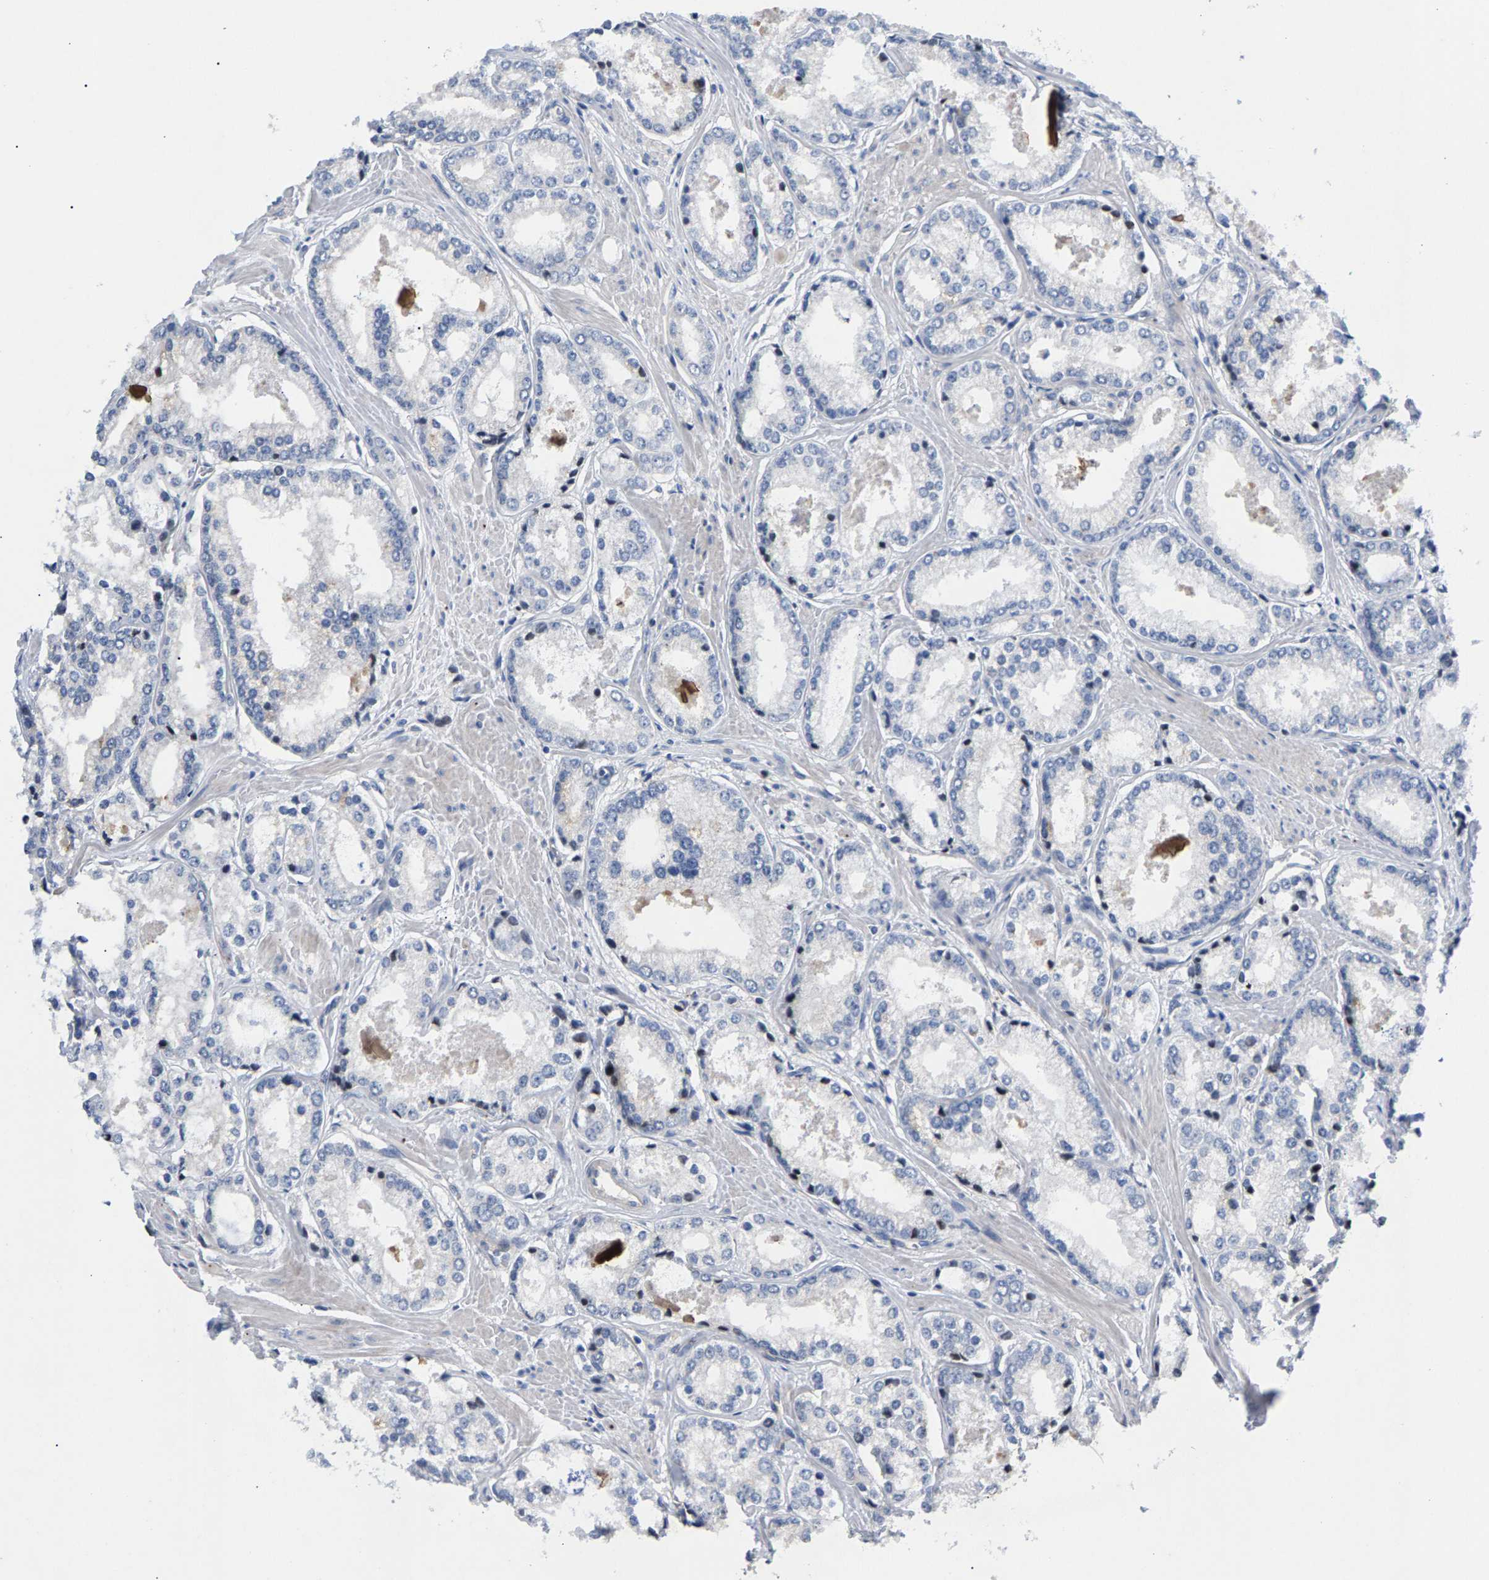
{"staining": {"intensity": "negative", "quantity": "none", "location": "none"}, "tissue": "prostate cancer", "cell_type": "Tumor cells", "image_type": "cancer", "snomed": [{"axis": "morphology", "description": "Adenocarcinoma, Low grade"}, {"axis": "topography", "description": "Prostate"}], "caption": "Tumor cells show no significant protein positivity in prostate cancer. (Brightfield microscopy of DAB IHC at high magnification).", "gene": "P2RY4", "patient": {"sex": "male", "age": 64}}